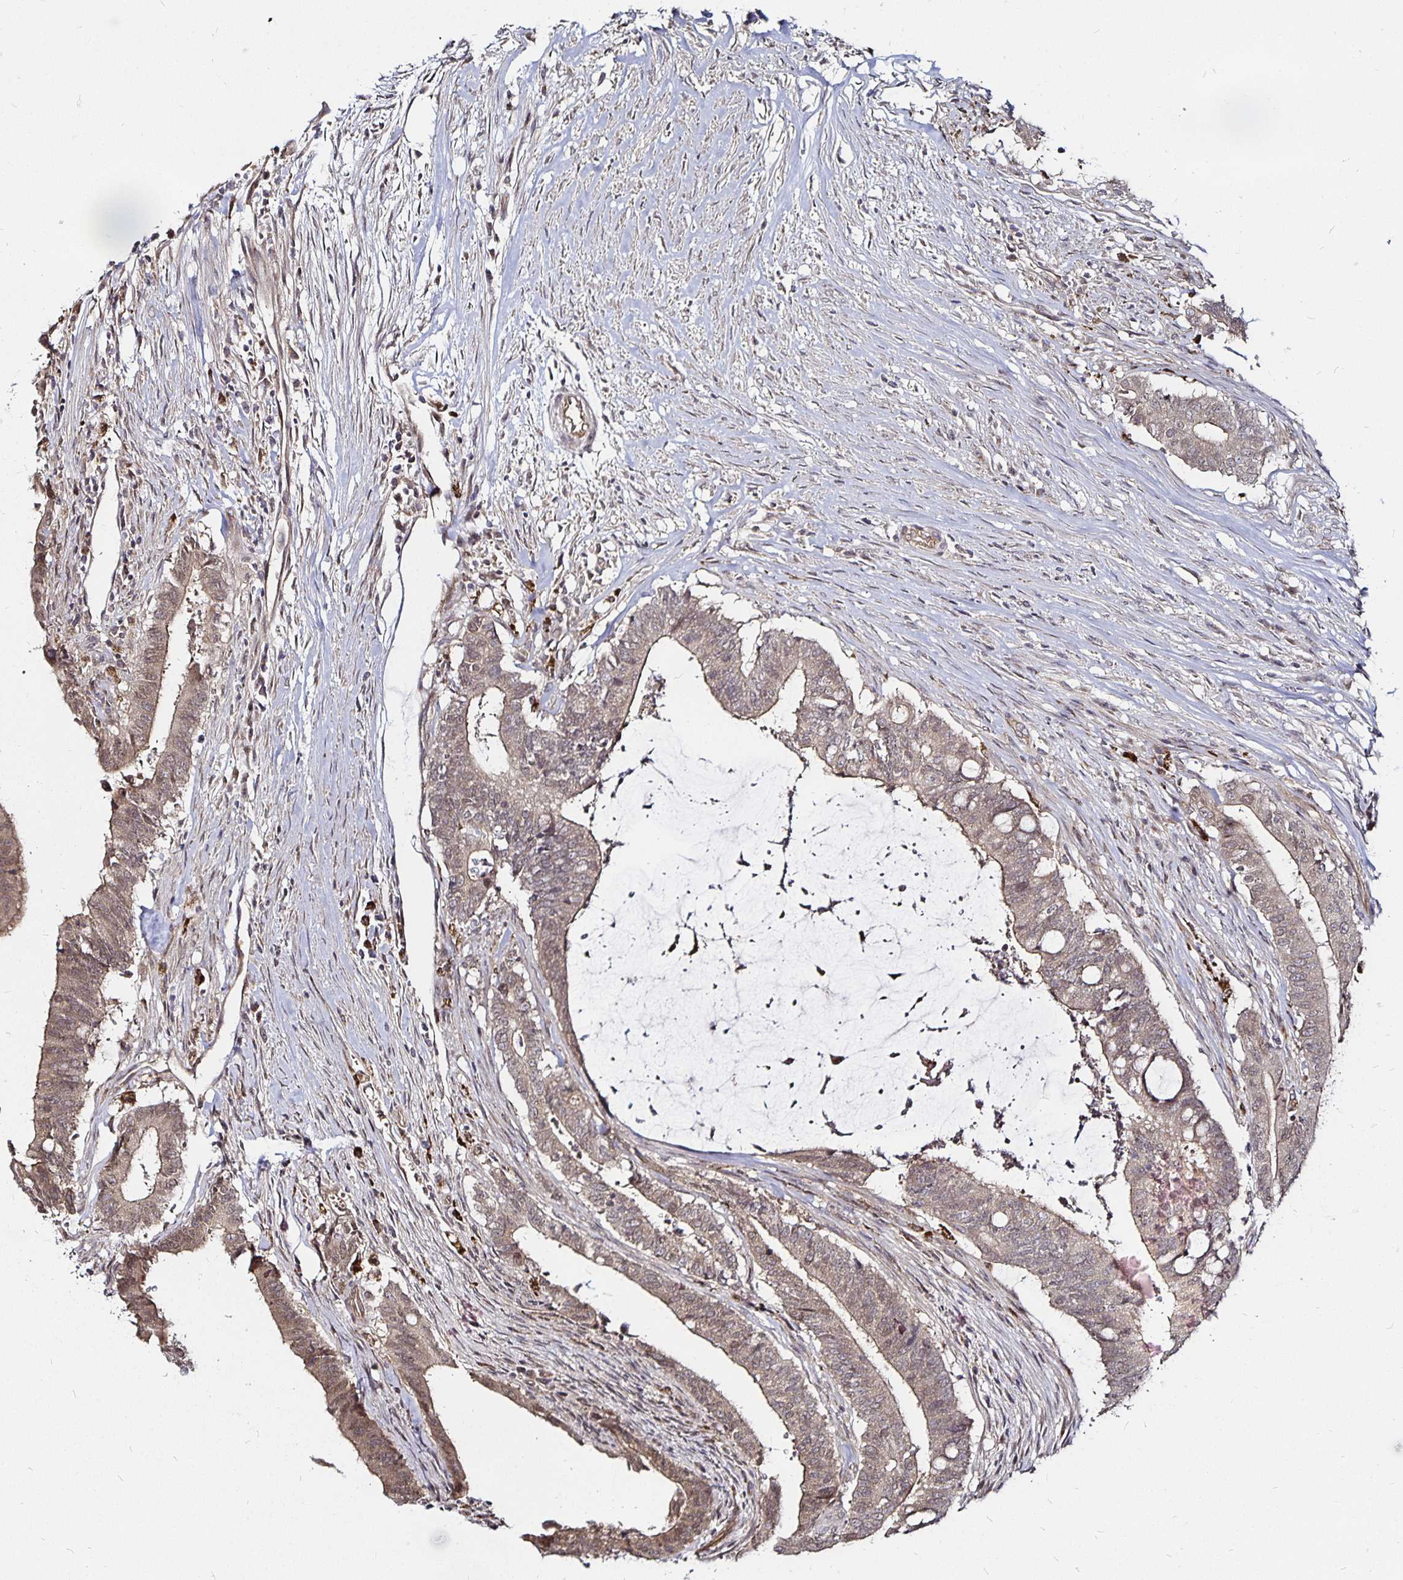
{"staining": {"intensity": "weak", "quantity": ">75%", "location": "cytoplasmic/membranous"}, "tissue": "colorectal cancer", "cell_type": "Tumor cells", "image_type": "cancer", "snomed": [{"axis": "morphology", "description": "Adenocarcinoma, NOS"}, {"axis": "topography", "description": "Colon"}], "caption": "IHC photomicrograph of neoplastic tissue: human adenocarcinoma (colorectal) stained using immunohistochemistry exhibits low levels of weak protein expression localized specifically in the cytoplasmic/membranous of tumor cells, appearing as a cytoplasmic/membranous brown color.", "gene": "CYP27A1", "patient": {"sex": "female", "age": 43}}